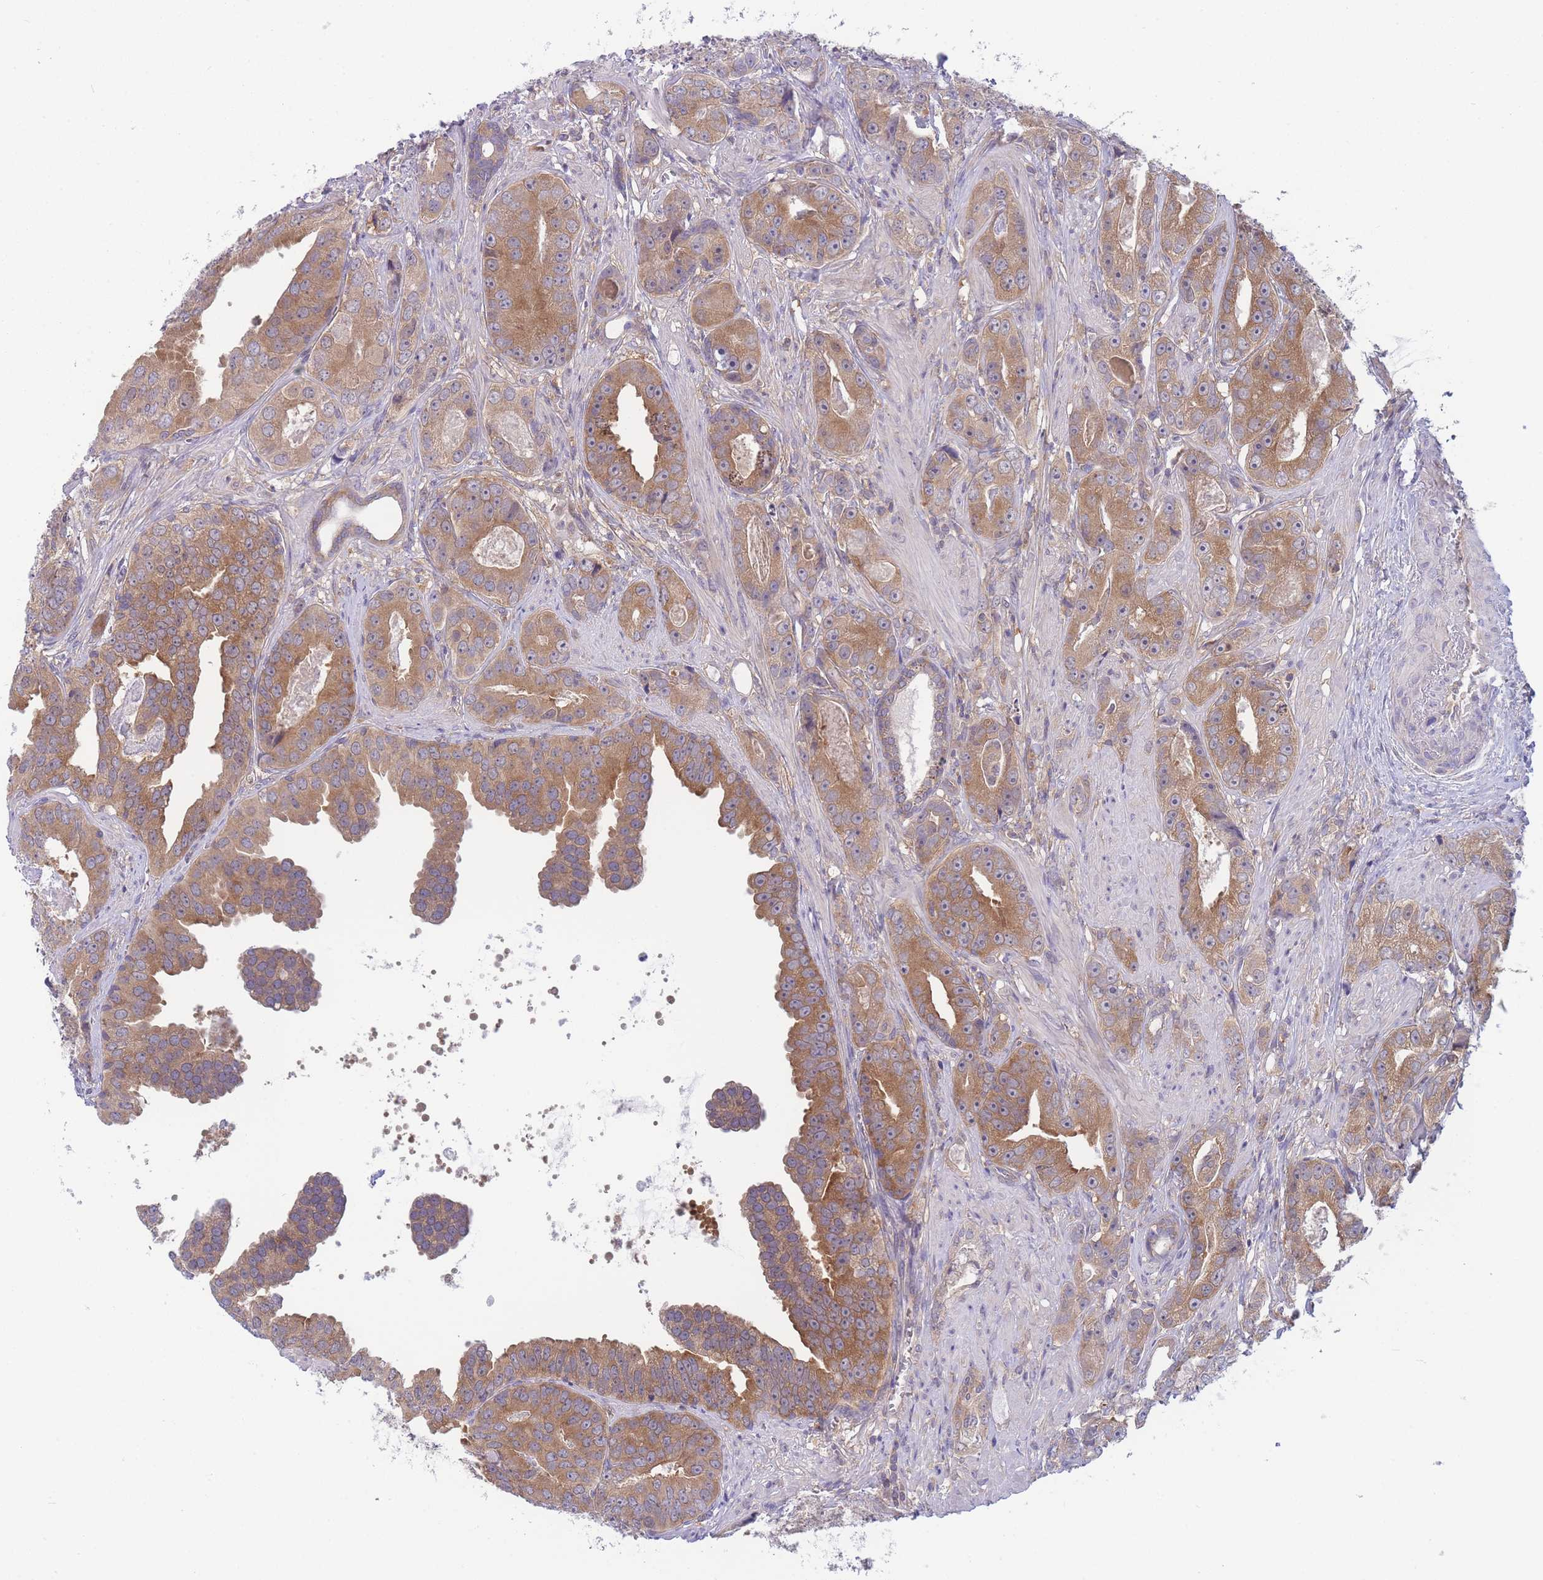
{"staining": {"intensity": "moderate", "quantity": ">75%", "location": "cytoplasmic/membranous"}, "tissue": "prostate cancer", "cell_type": "Tumor cells", "image_type": "cancer", "snomed": [{"axis": "morphology", "description": "Adenocarcinoma, High grade"}, {"axis": "topography", "description": "Prostate"}], "caption": "A histopathology image of prostate high-grade adenocarcinoma stained for a protein demonstrates moderate cytoplasmic/membranous brown staining in tumor cells.", "gene": "PFDN6", "patient": {"sex": "male", "age": 71}}